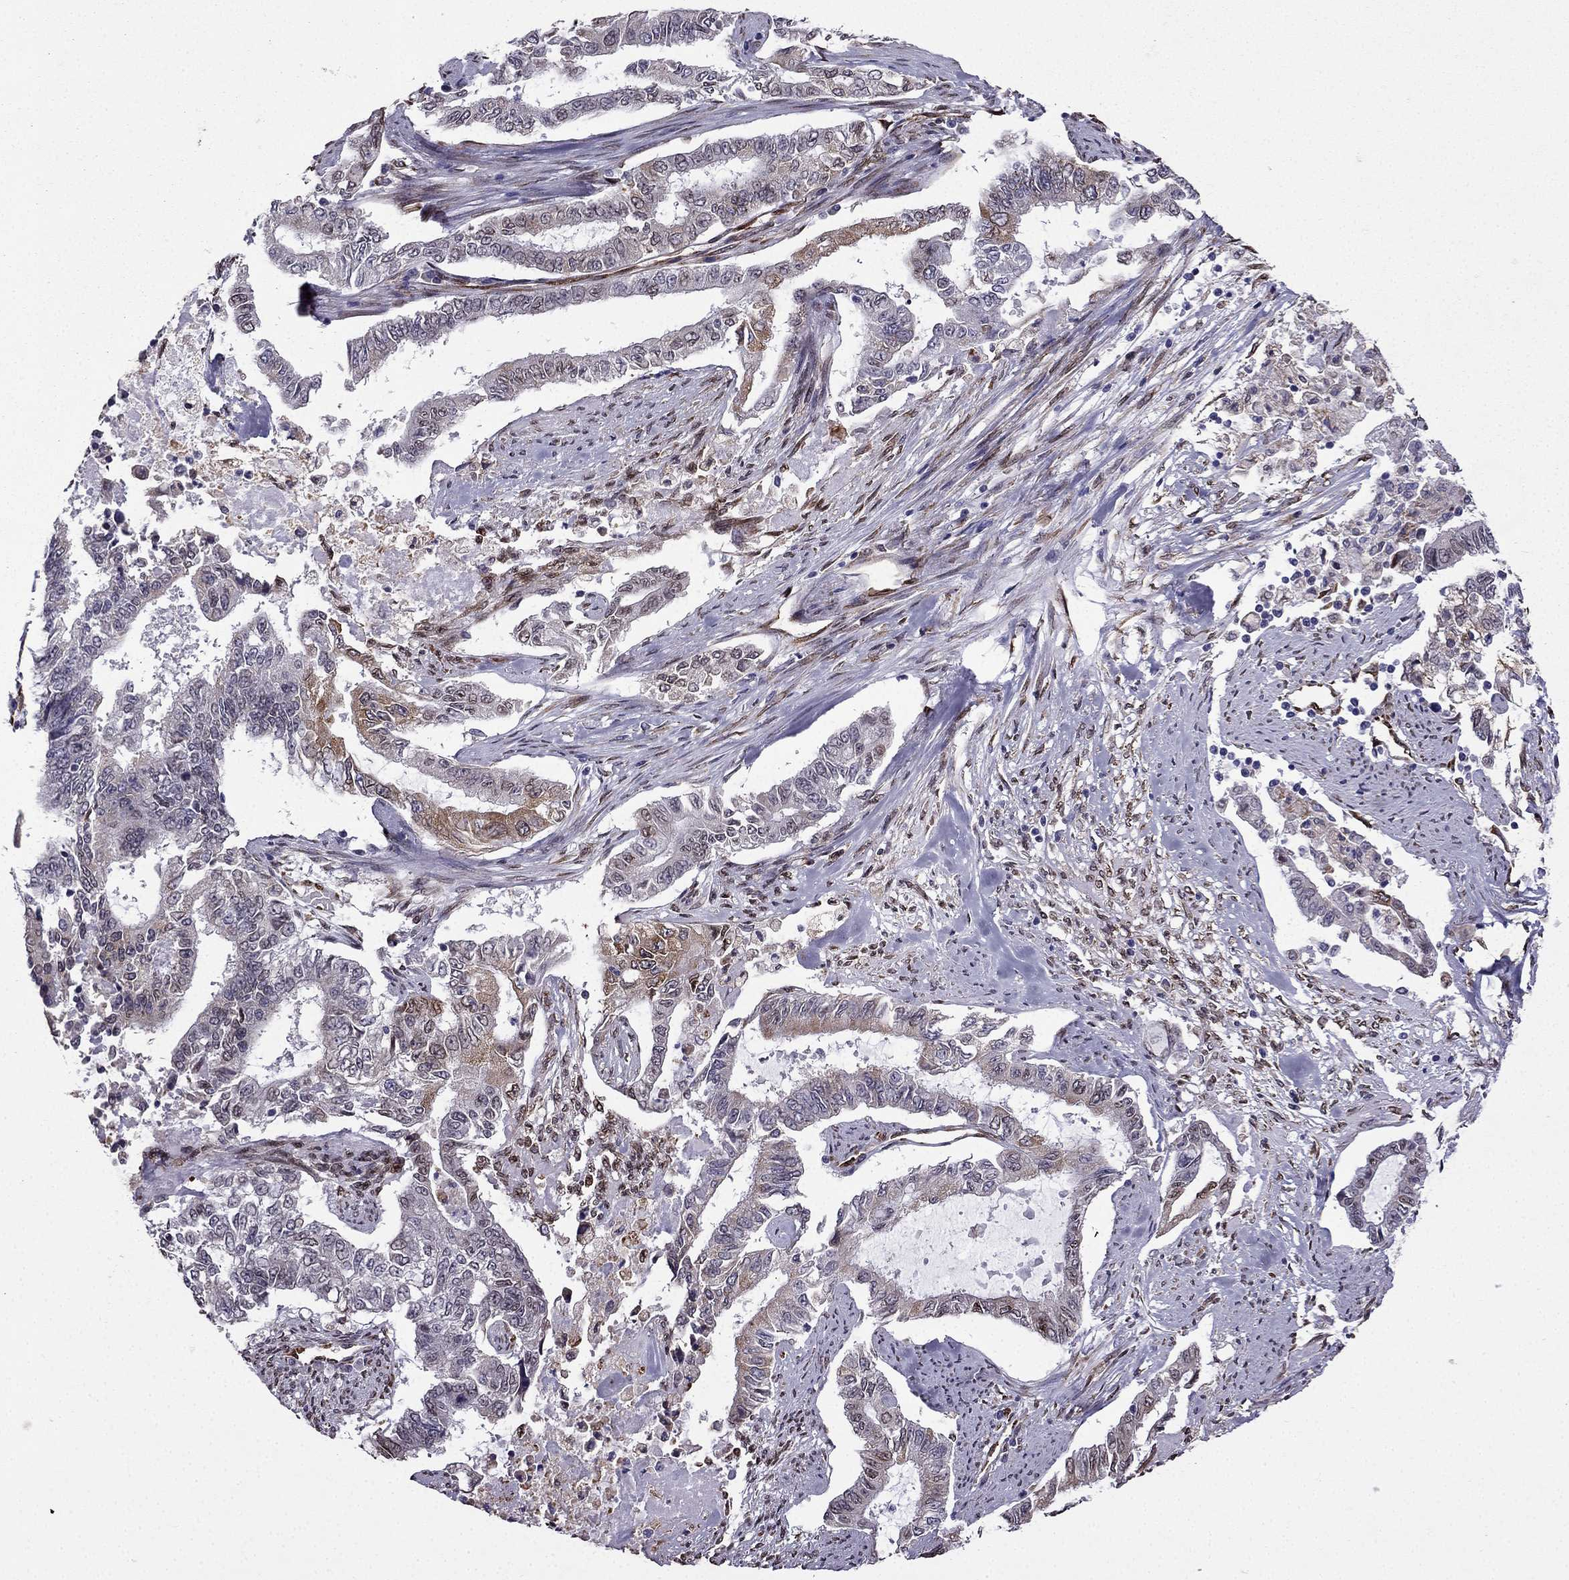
{"staining": {"intensity": "moderate", "quantity": "<25%", "location": "cytoplasmic/membranous"}, "tissue": "endometrial cancer", "cell_type": "Tumor cells", "image_type": "cancer", "snomed": [{"axis": "morphology", "description": "Adenocarcinoma, NOS"}, {"axis": "topography", "description": "Uterus"}], "caption": "Immunohistochemistry (IHC) (DAB) staining of human adenocarcinoma (endometrial) displays moderate cytoplasmic/membranous protein positivity in about <25% of tumor cells.", "gene": "IKBIP", "patient": {"sex": "female", "age": 59}}